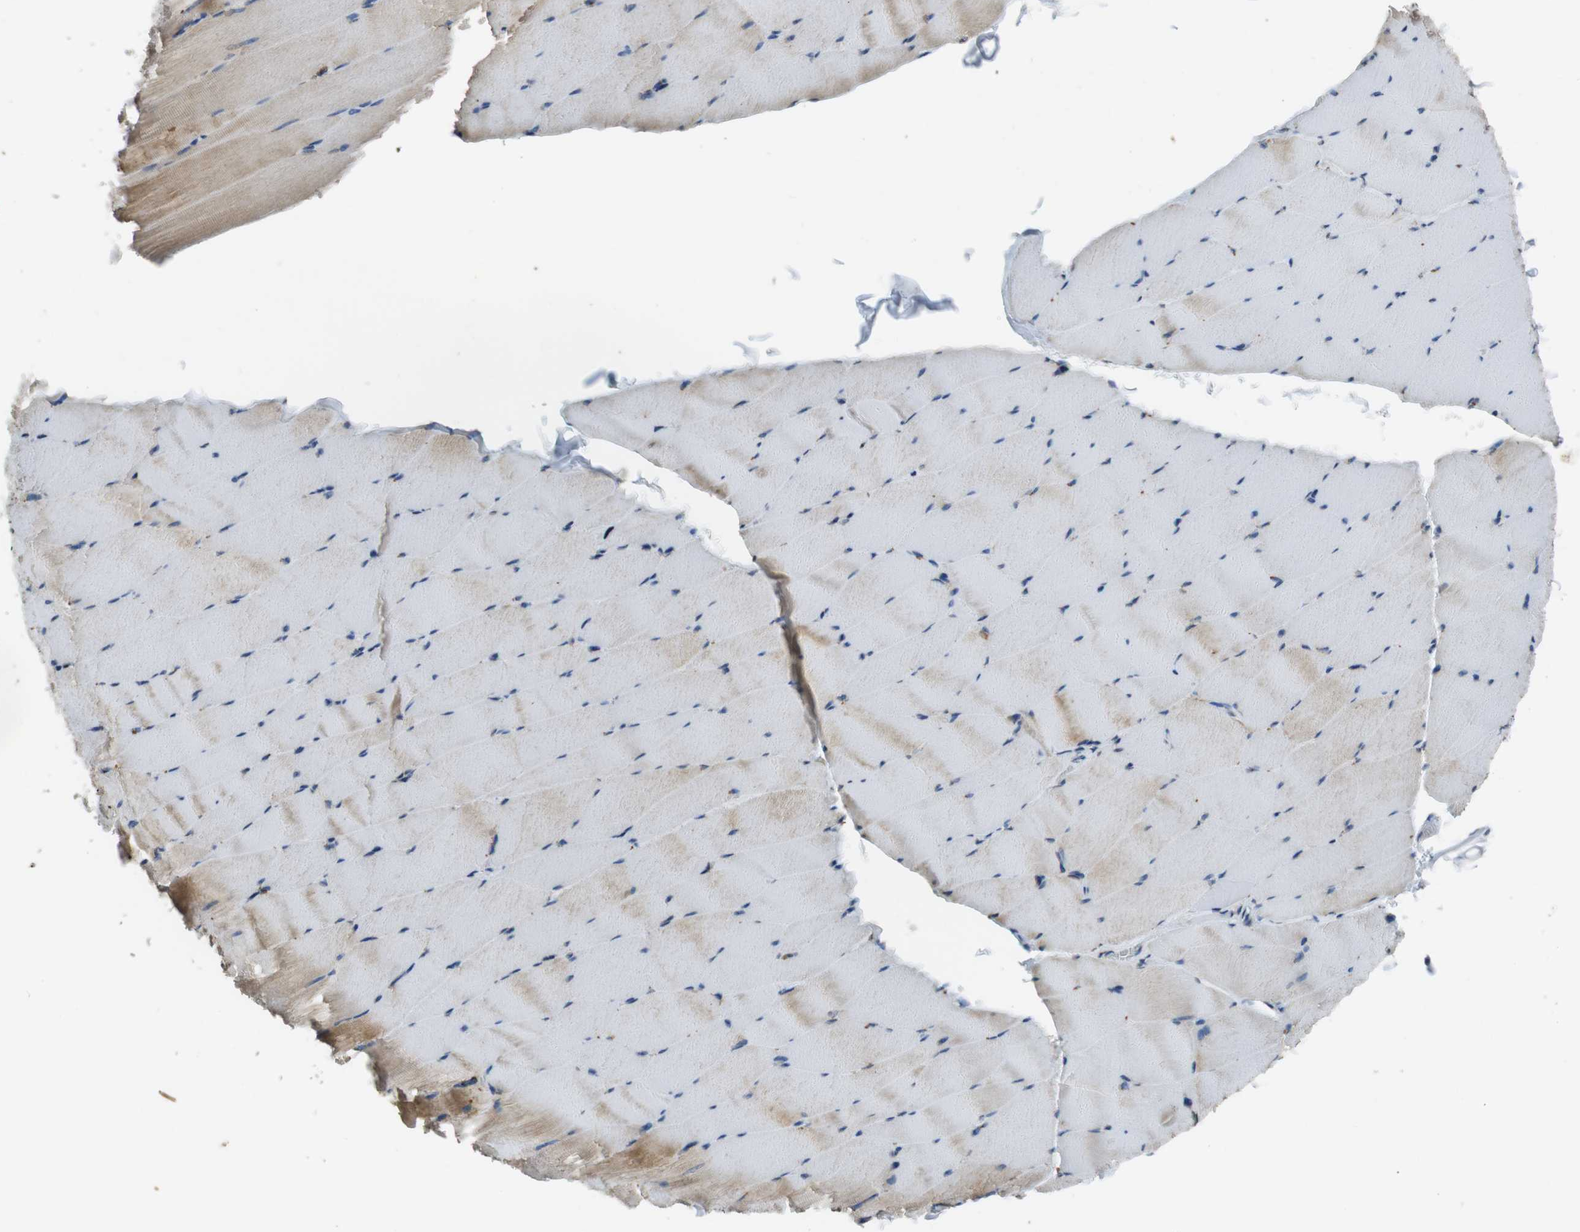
{"staining": {"intensity": "moderate", "quantity": "25%-75%", "location": "cytoplasmic/membranous"}, "tissue": "skeletal muscle", "cell_type": "Myocytes", "image_type": "normal", "snomed": [{"axis": "morphology", "description": "Normal tissue, NOS"}, {"axis": "topography", "description": "Skeletal muscle"}], "caption": "Normal skeletal muscle reveals moderate cytoplasmic/membranous staining in about 25%-75% of myocytes, visualized by immunohistochemistry.", "gene": "STBD1", "patient": {"sex": "male", "age": 62}}